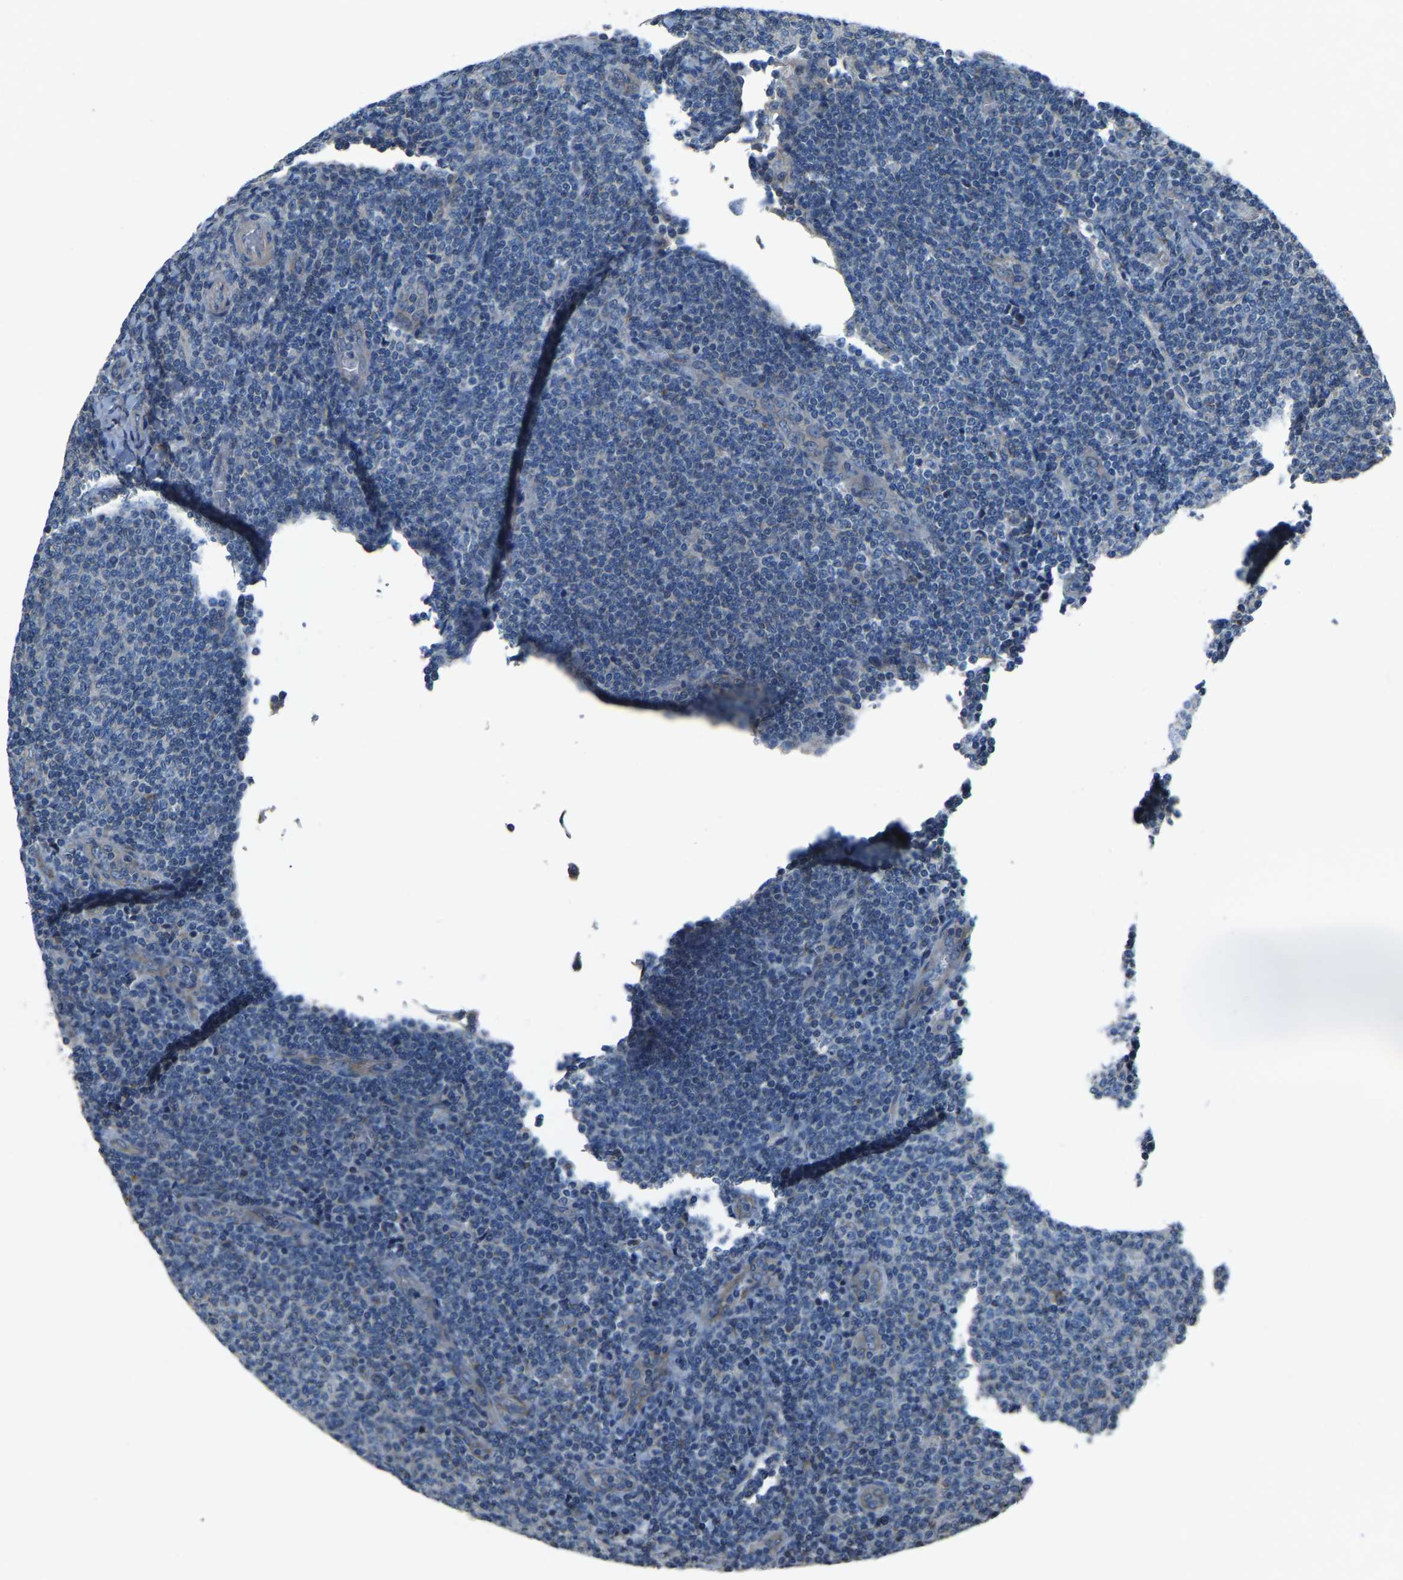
{"staining": {"intensity": "negative", "quantity": "none", "location": "none"}, "tissue": "lymphoma", "cell_type": "Tumor cells", "image_type": "cancer", "snomed": [{"axis": "morphology", "description": "Malignant lymphoma, non-Hodgkin's type, Low grade"}, {"axis": "topography", "description": "Lymph node"}], "caption": "An image of human lymphoma is negative for staining in tumor cells.", "gene": "COL3A1", "patient": {"sex": "male", "age": 66}}